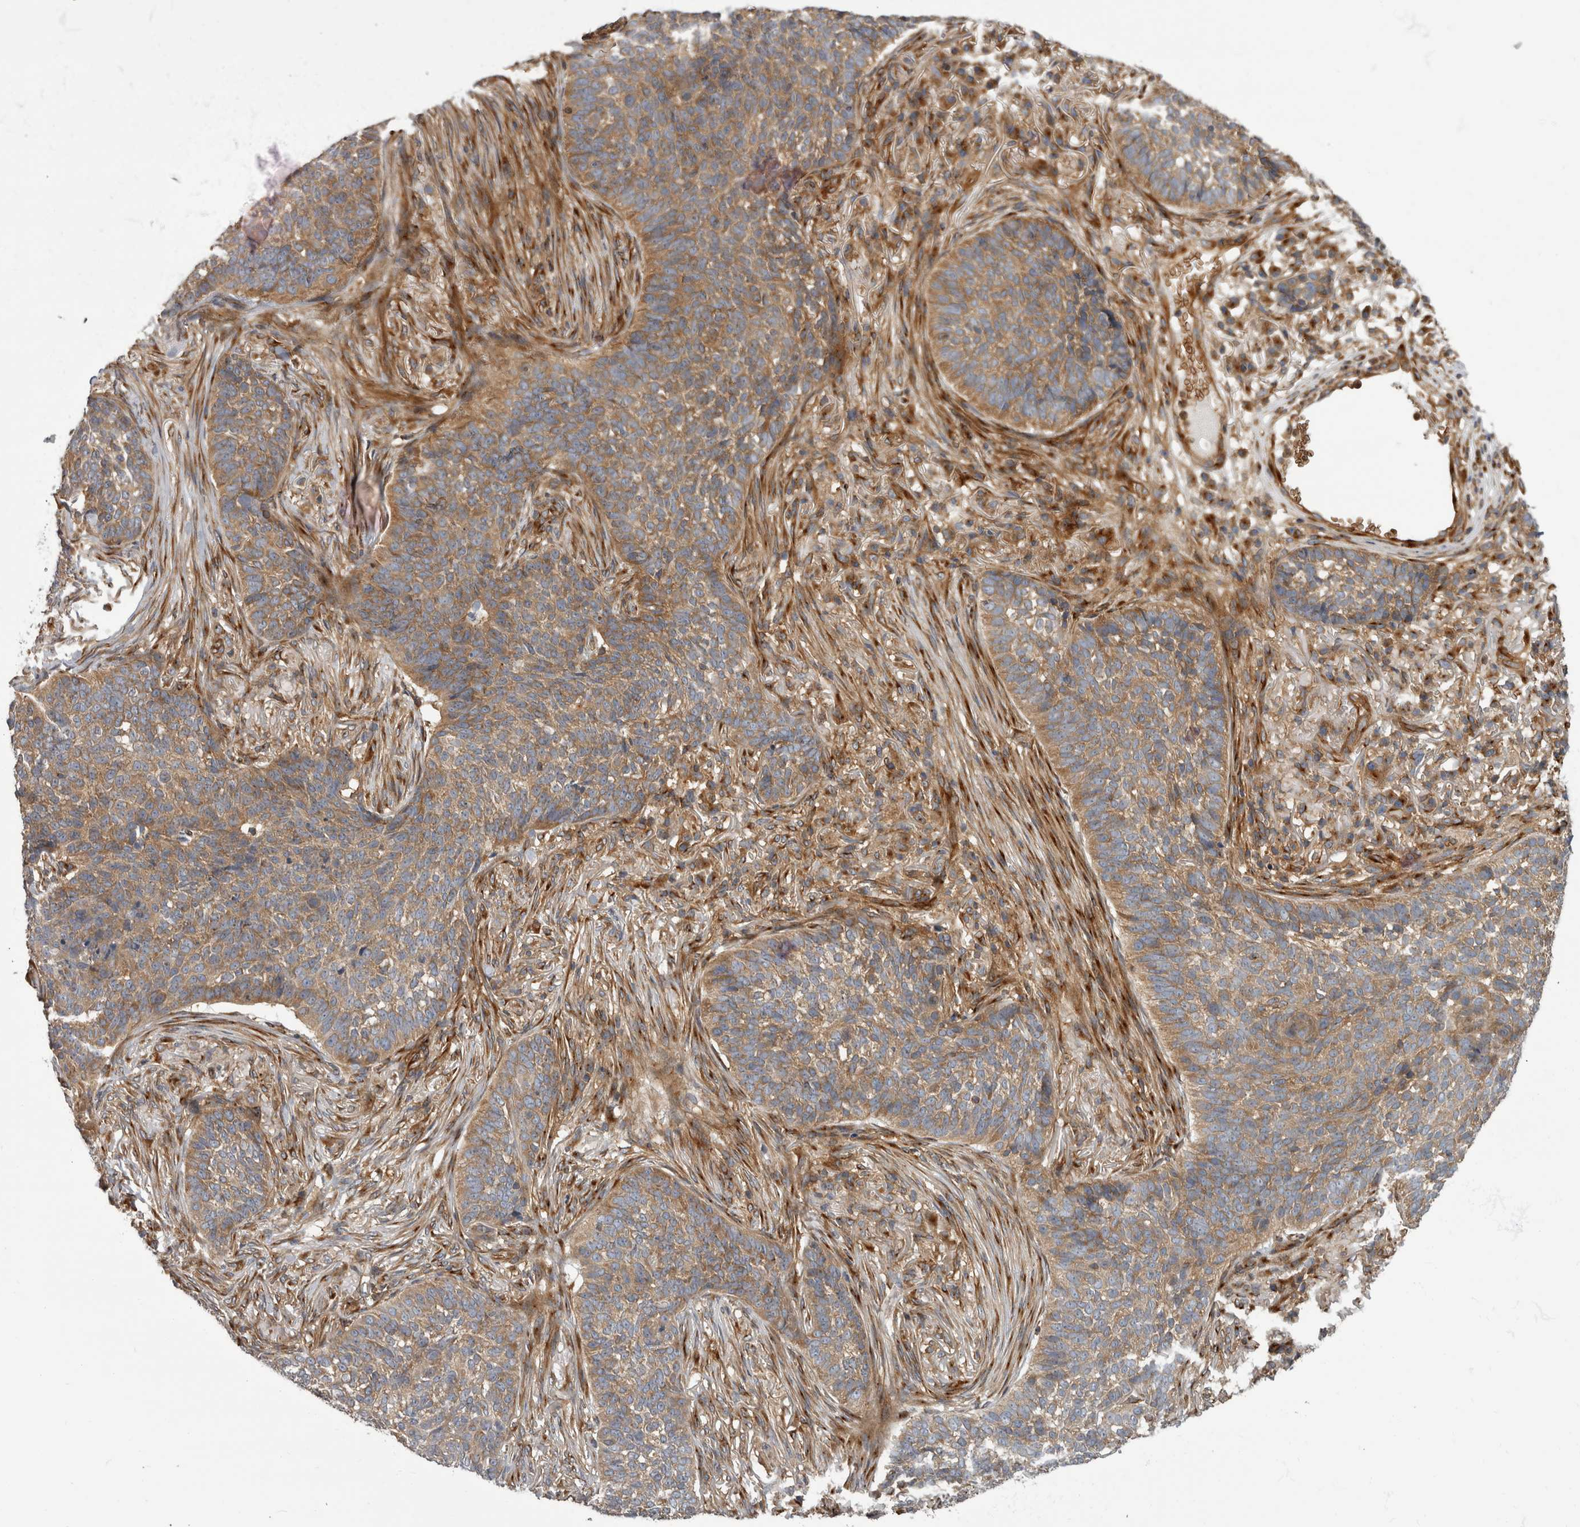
{"staining": {"intensity": "moderate", "quantity": ">75%", "location": "cytoplasmic/membranous"}, "tissue": "skin cancer", "cell_type": "Tumor cells", "image_type": "cancer", "snomed": [{"axis": "morphology", "description": "Basal cell carcinoma"}, {"axis": "topography", "description": "Skin"}], "caption": "A medium amount of moderate cytoplasmic/membranous positivity is seen in approximately >75% of tumor cells in skin basal cell carcinoma tissue.", "gene": "HOOK3", "patient": {"sex": "male", "age": 85}}